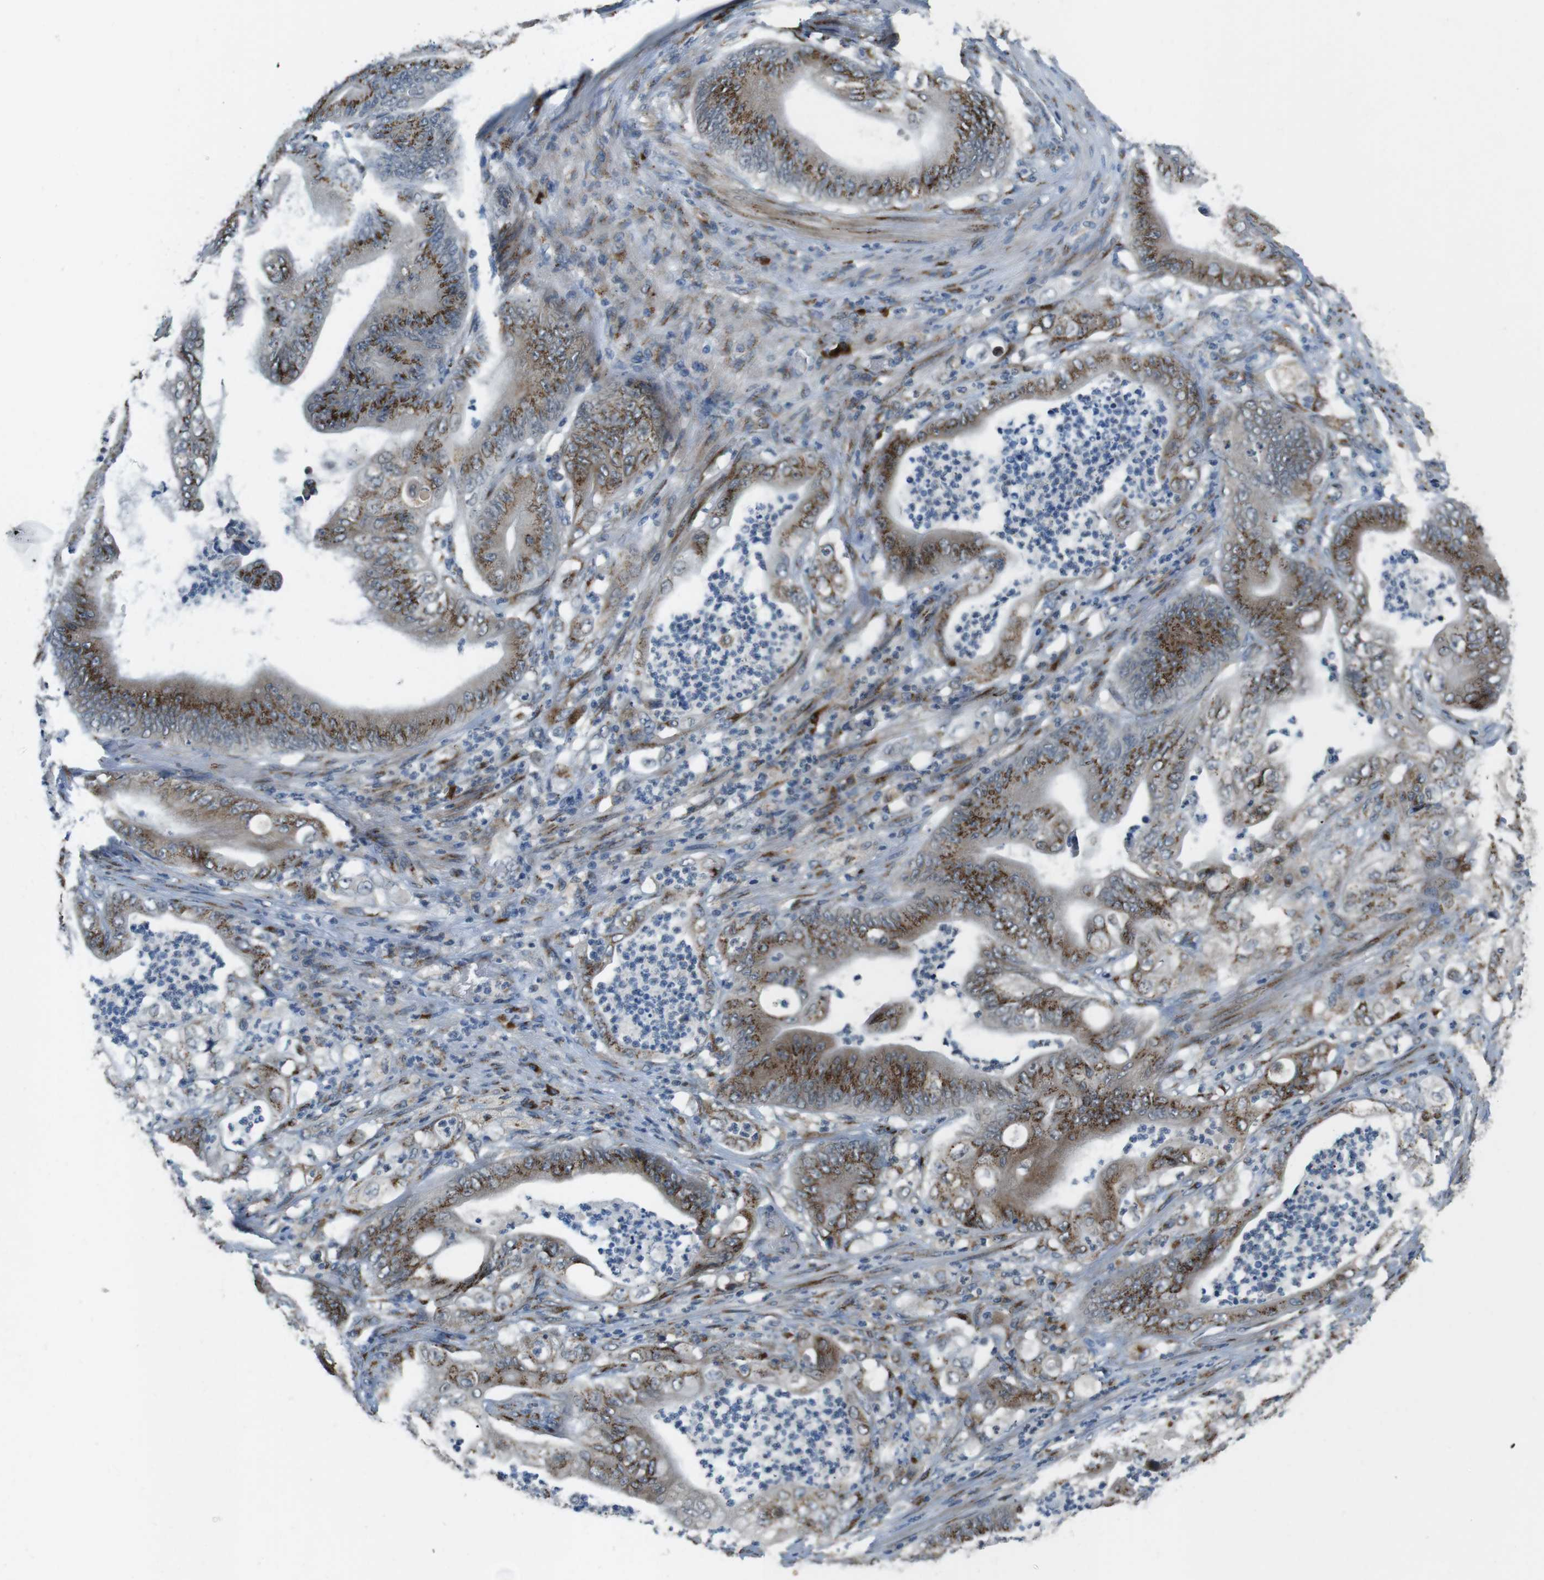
{"staining": {"intensity": "moderate", "quantity": ">75%", "location": "cytoplasmic/membranous"}, "tissue": "stomach cancer", "cell_type": "Tumor cells", "image_type": "cancer", "snomed": [{"axis": "morphology", "description": "Adenocarcinoma, NOS"}, {"axis": "topography", "description": "Stomach"}], "caption": "IHC image of neoplastic tissue: human stomach cancer stained using immunohistochemistry reveals medium levels of moderate protein expression localized specifically in the cytoplasmic/membranous of tumor cells, appearing as a cytoplasmic/membranous brown color.", "gene": "ZFPL1", "patient": {"sex": "female", "age": 73}}